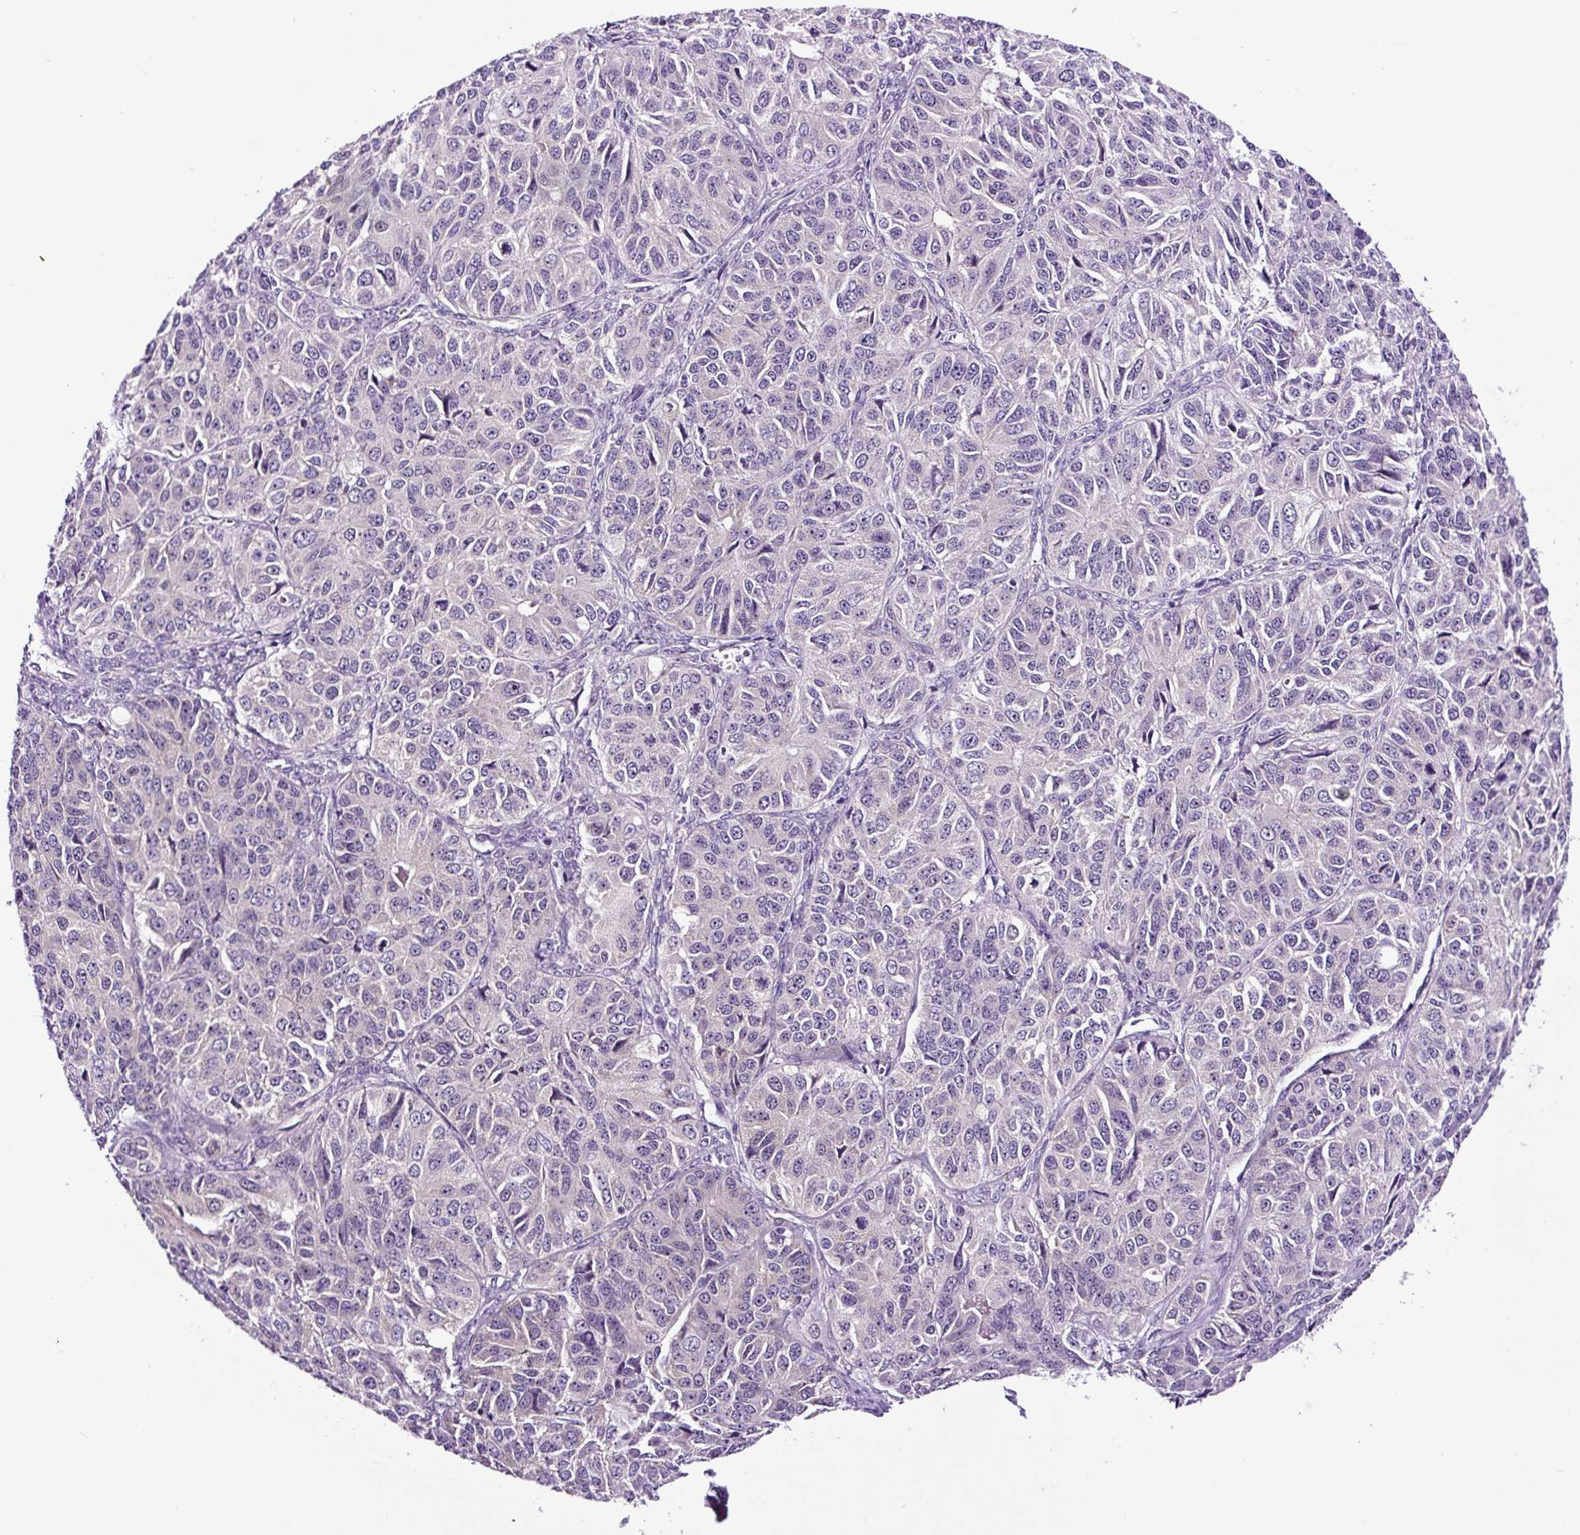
{"staining": {"intensity": "negative", "quantity": "none", "location": "none"}, "tissue": "ovarian cancer", "cell_type": "Tumor cells", "image_type": "cancer", "snomed": [{"axis": "morphology", "description": "Carcinoma, endometroid"}, {"axis": "topography", "description": "Ovary"}], "caption": "Immunohistochemical staining of human ovarian cancer shows no significant expression in tumor cells. (Stains: DAB (3,3'-diaminobenzidine) IHC with hematoxylin counter stain, Microscopy: brightfield microscopy at high magnification).", "gene": "NOM1", "patient": {"sex": "female", "age": 51}}